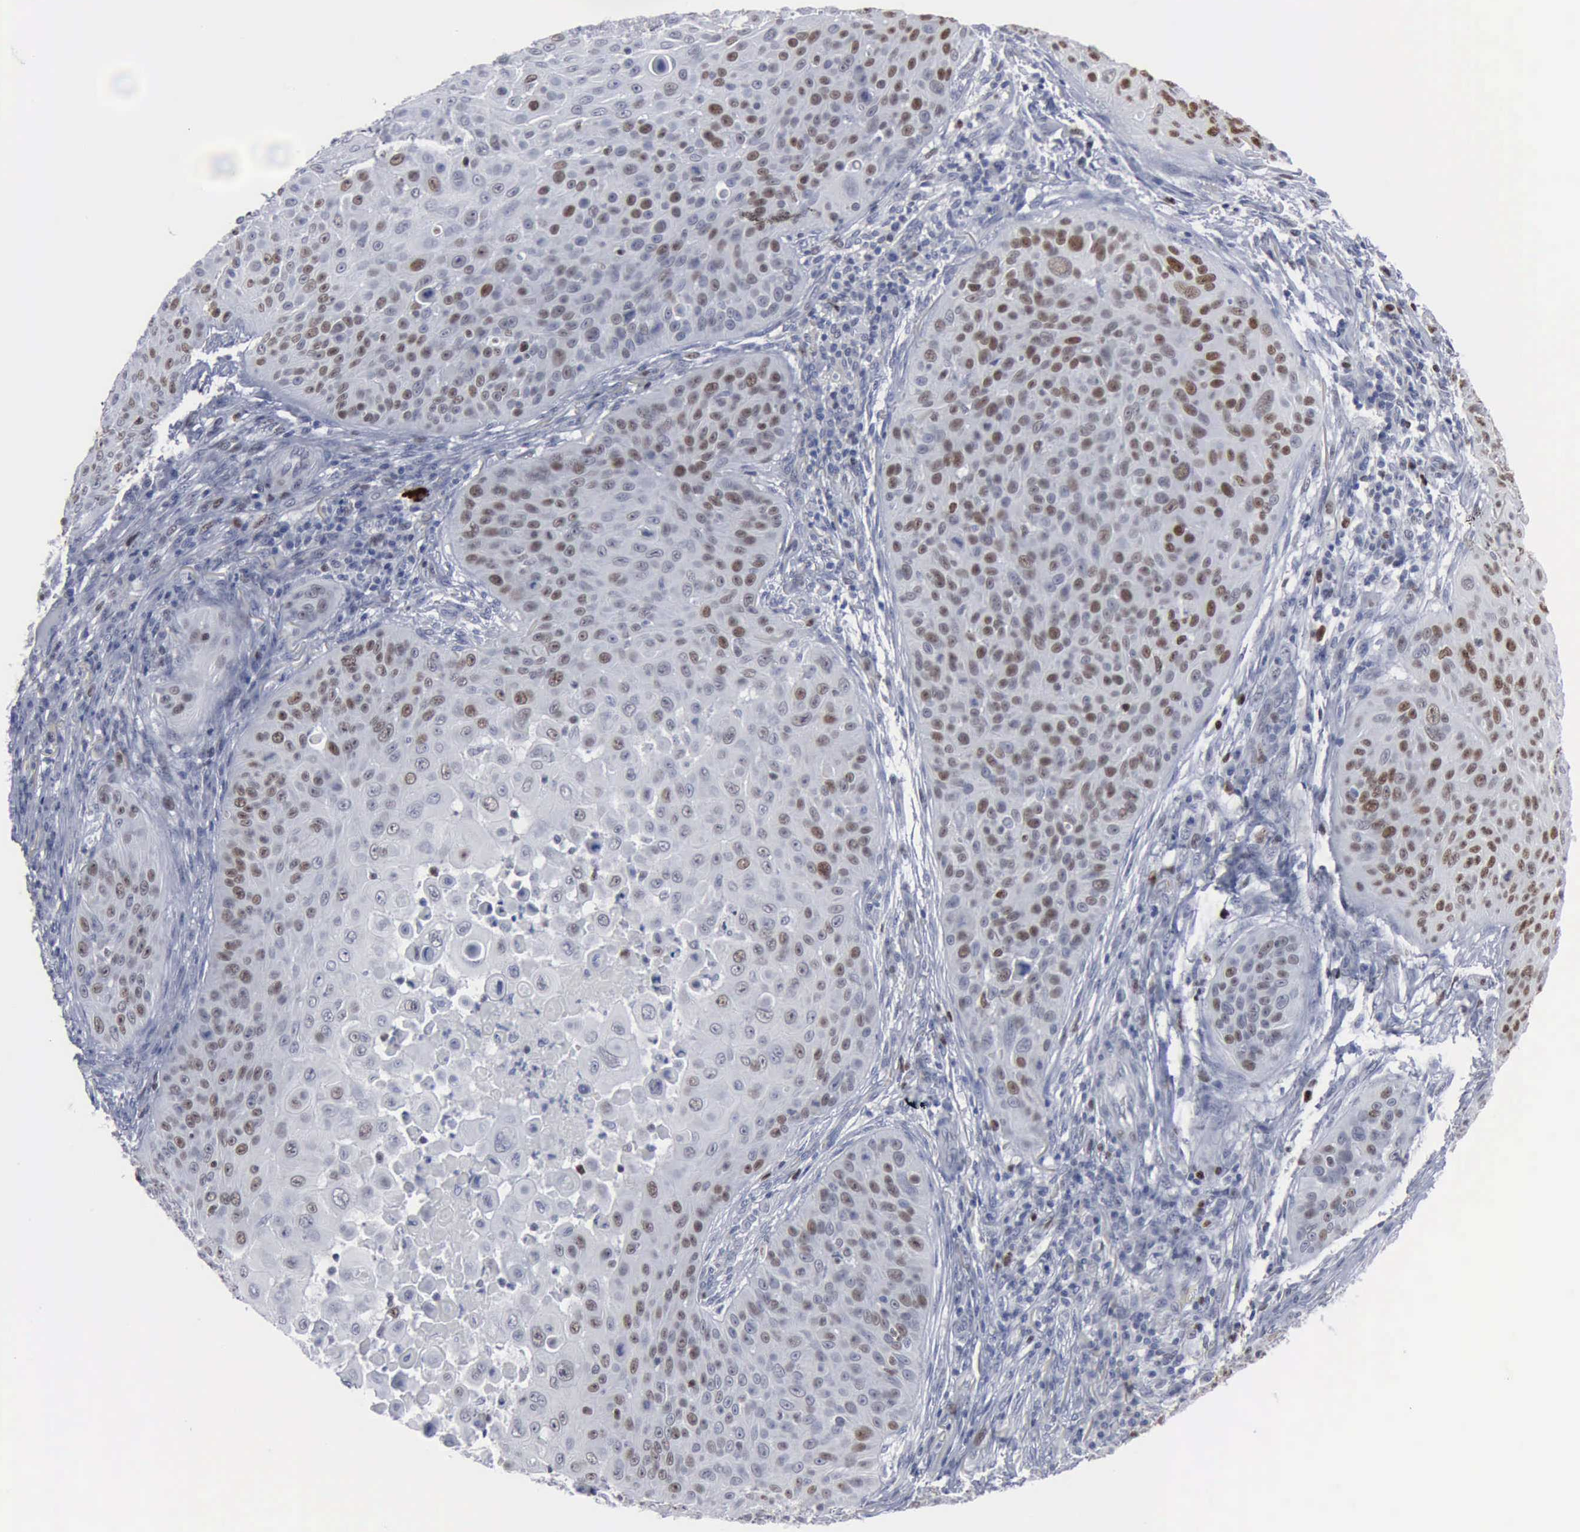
{"staining": {"intensity": "moderate", "quantity": "<25%", "location": "nuclear"}, "tissue": "skin cancer", "cell_type": "Tumor cells", "image_type": "cancer", "snomed": [{"axis": "morphology", "description": "Squamous cell carcinoma, NOS"}, {"axis": "topography", "description": "Skin"}], "caption": "A low amount of moderate nuclear staining is present in approximately <25% of tumor cells in skin cancer (squamous cell carcinoma) tissue.", "gene": "MCM5", "patient": {"sex": "male", "age": 82}}